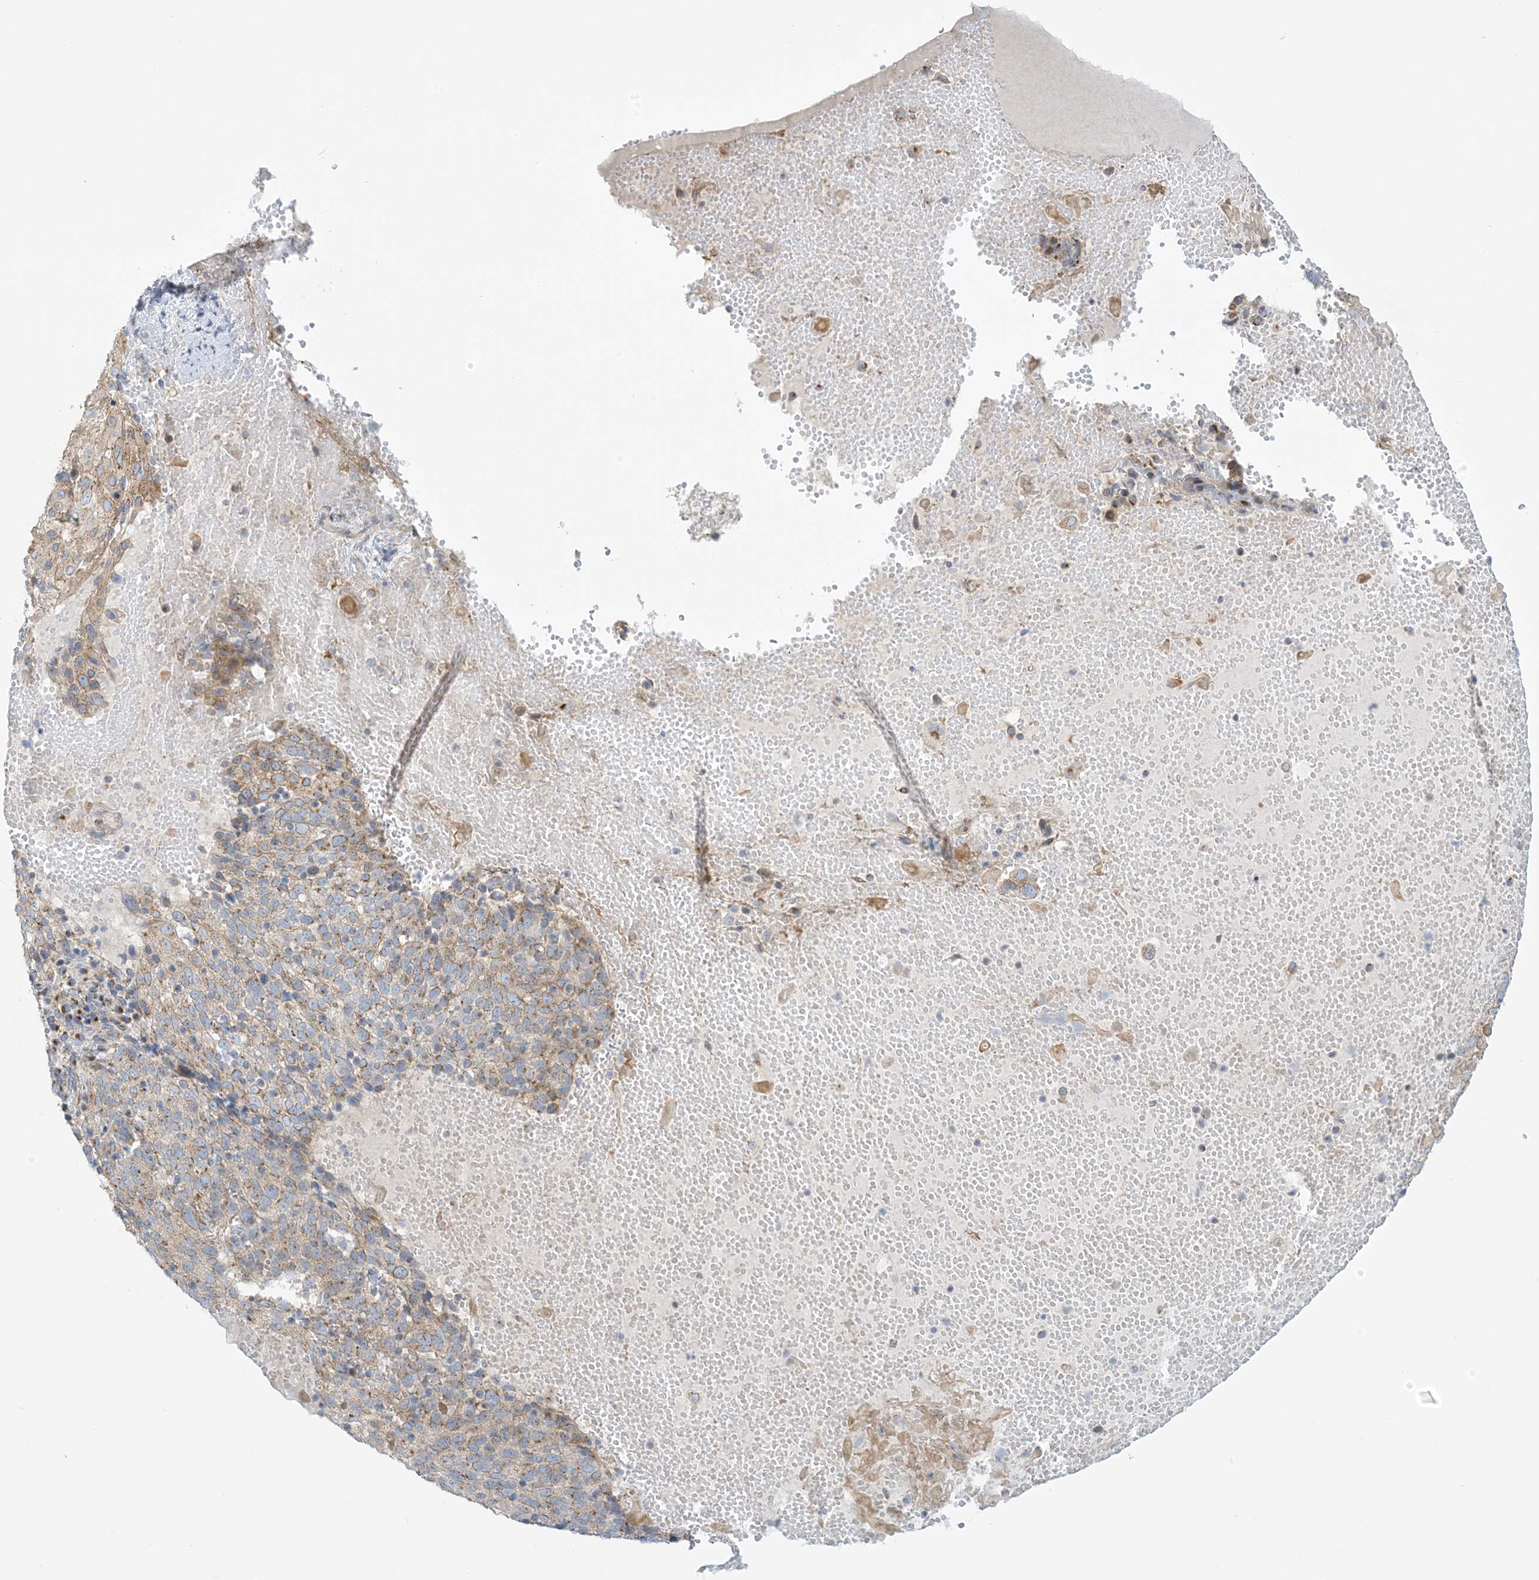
{"staining": {"intensity": "moderate", "quantity": "25%-75%", "location": "cytoplasmic/membranous"}, "tissue": "cervical cancer", "cell_type": "Tumor cells", "image_type": "cancer", "snomed": [{"axis": "morphology", "description": "Squamous cell carcinoma, NOS"}, {"axis": "topography", "description": "Cervix"}], "caption": "Human squamous cell carcinoma (cervical) stained with a brown dye shows moderate cytoplasmic/membranous positive expression in about 25%-75% of tumor cells.", "gene": "AFTPH", "patient": {"sex": "female", "age": 74}}